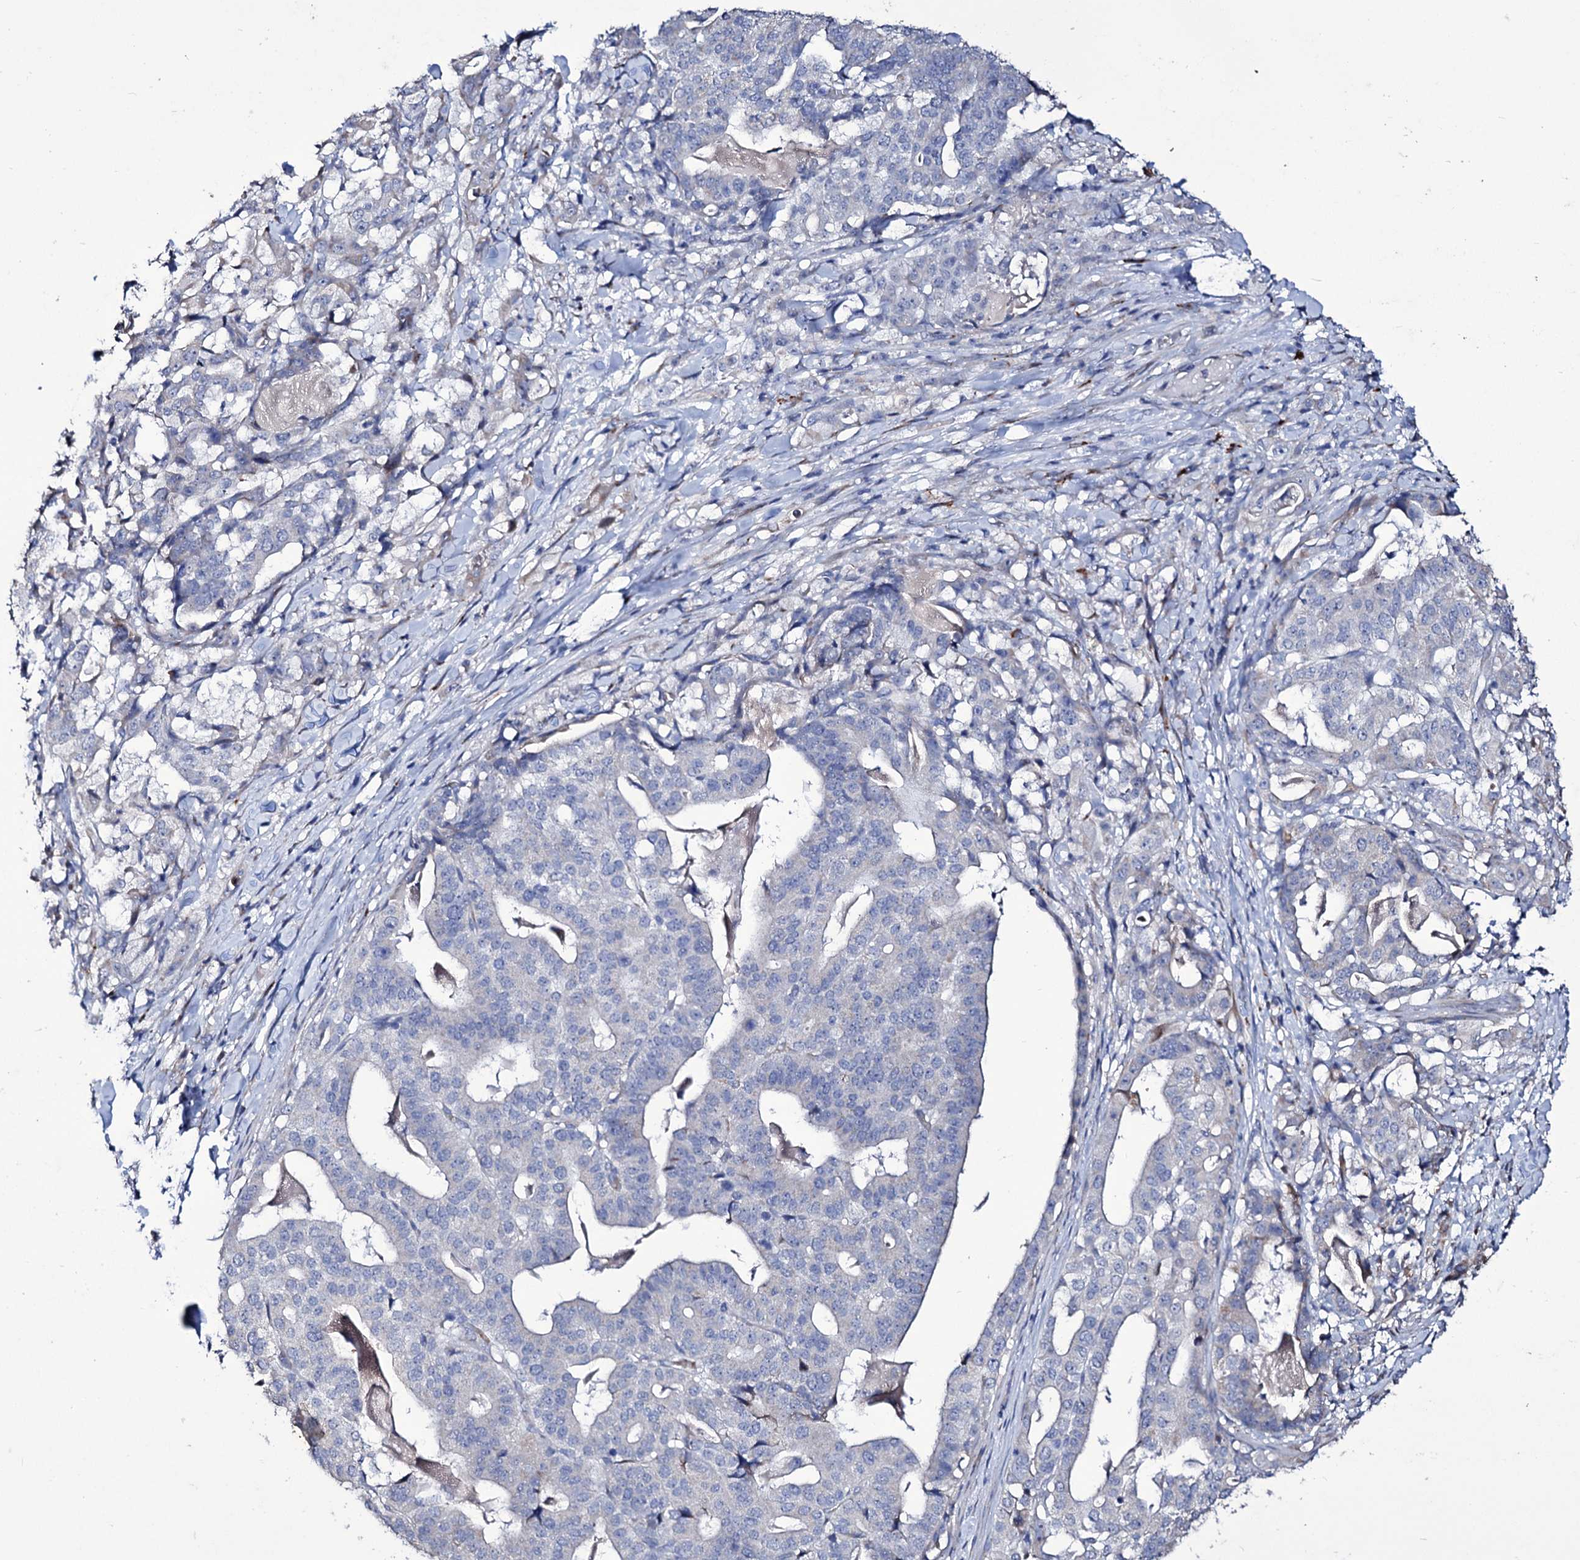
{"staining": {"intensity": "negative", "quantity": "none", "location": "none"}, "tissue": "stomach cancer", "cell_type": "Tumor cells", "image_type": "cancer", "snomed": [{"axis": "morphology", "description": "Adenocarcinoma, NOS"}, {"axis": "topography", "description": "Stomach"}], "caption": "Immunohistochemistry (IHC) of human adenocarcinoma (stomach) demonstrates no staining in tumor cells. (Stains: DAB (3,3'-diaminobenzidine) immunohistochemistry with hematoxylin counter stain, Microscopy: brightfield microscopy at high magnification).", "gene": "TUBGCP5", "patient": {"sex": "male", "age": 48}}